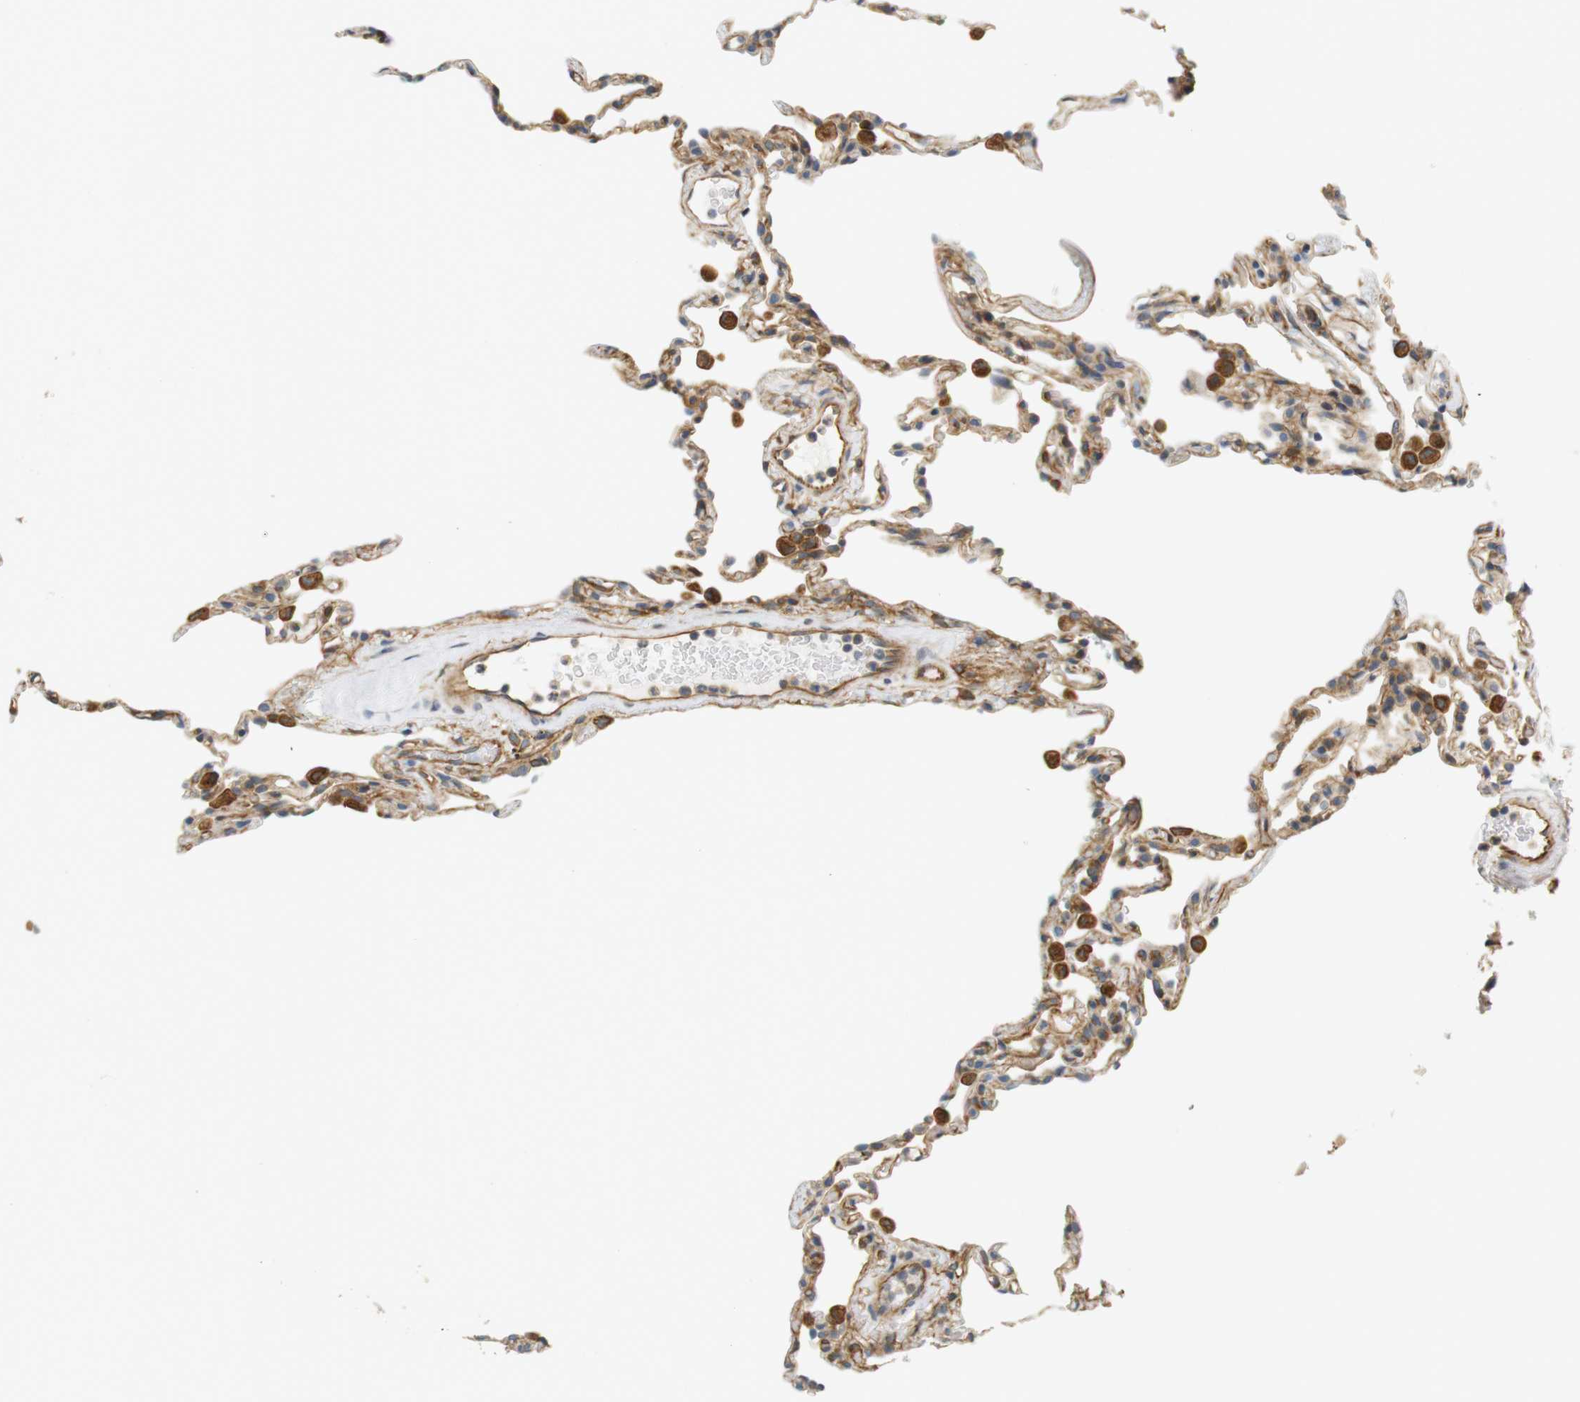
{"staining": {"intensity": "moderate", "quantity": "25%-75%", "location": "cytoplasmic/membranous"}, "tissue": "lung", "cell_type": "Alveolar cells", "image_type": "normal", "snomed": [{"axis": "morphology", "description": "Normal tissue, NOS"}, {"axis": "topography", "description": "Lung"}], "caption": "Immunohistochemical staining of benign human lung displays 25%-75% levels of moderate cytoplasmic/membranous protein expression in approximately 25%-75% of alveolar cells.", "gene": "CYTH3", "patient": {"sex": "male", "age": 59}}